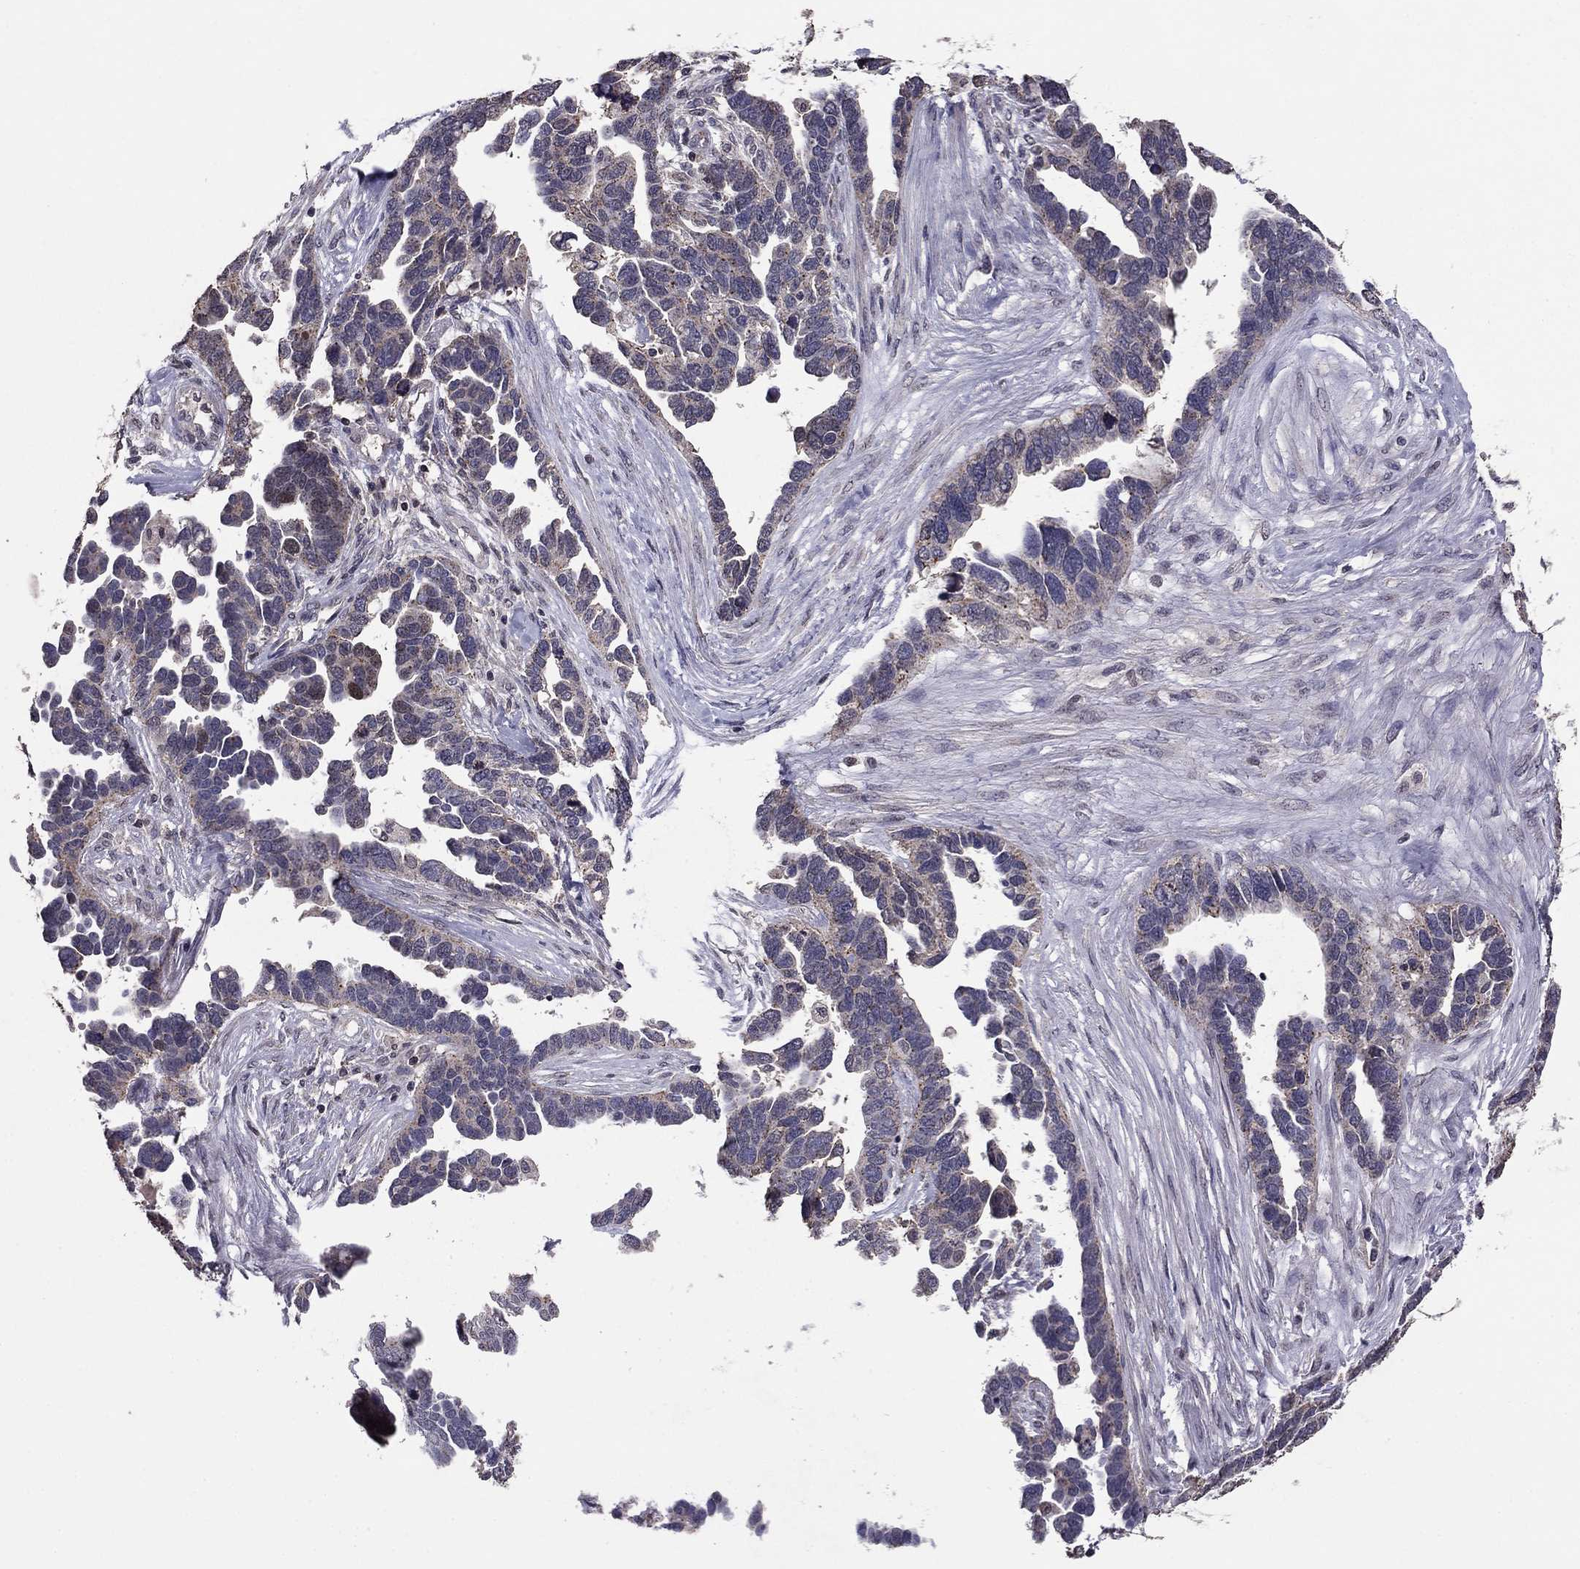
{"staining": {"intensity": "negative", "quantity": "none", "location": "none"}, "tissue": "ovarian cancer", "cell_type": "Tumor cells", "image_type": "cancer", "snomed": [{"axis": "morphology", "description": "Cystadenocarcinoma, serous, NOS"}, {"axis": "topography", "description": "Ovary"}], "caption": "This is an immunohistochemistry image of ovarian cancer. There is no expression in tumor cells.", "gene": "HCN1", "patient": {"sex": "female", "age": 54}}